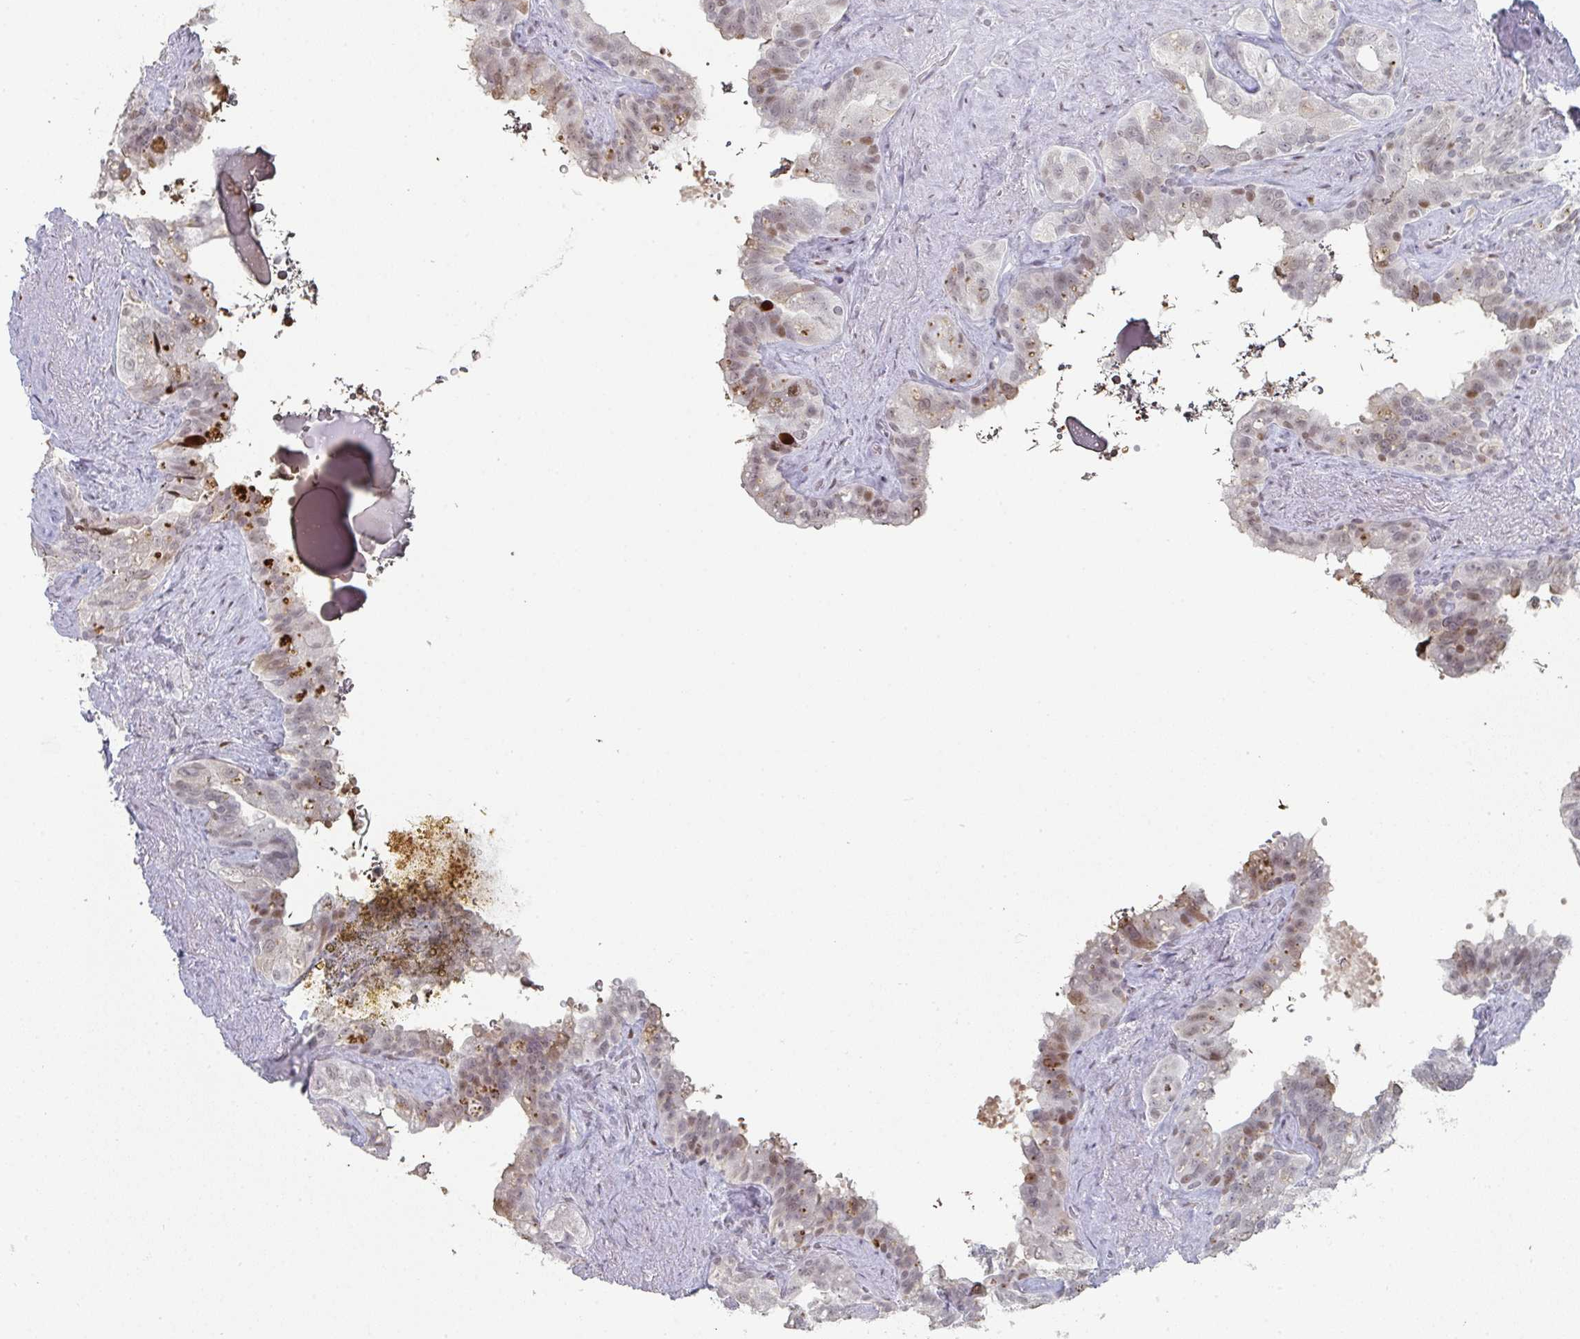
{"staining": {"intensity": "moderate", "quantity": "<25%", "location": "cytoplasmic/membranous,nuclear"}, "tissue": "seminal vesicle", "cell_type": "Glandular cells", "image_type": "normal", "snomed": [{"axis": "morphology", "description": "Normal tissue, NOS"}, {"axis": "topography", "description": "Seminal veicle"}, {"axis": "topography", "description": "Peripheral nerve tissue"}], "caption": "High-magnification brightfield microscopy of benign seminal vesicle stained with DAB (3,3'-diaminobenzidine) (brown) and counterstained with hematoxylin (blue). glandular cells exhibit moderate cytoplasmic/membranous,nuclear expression is seen in approximately<25% of cells.", "gene": "LIN54", "patient": {"sex": "male", "age": 76}}